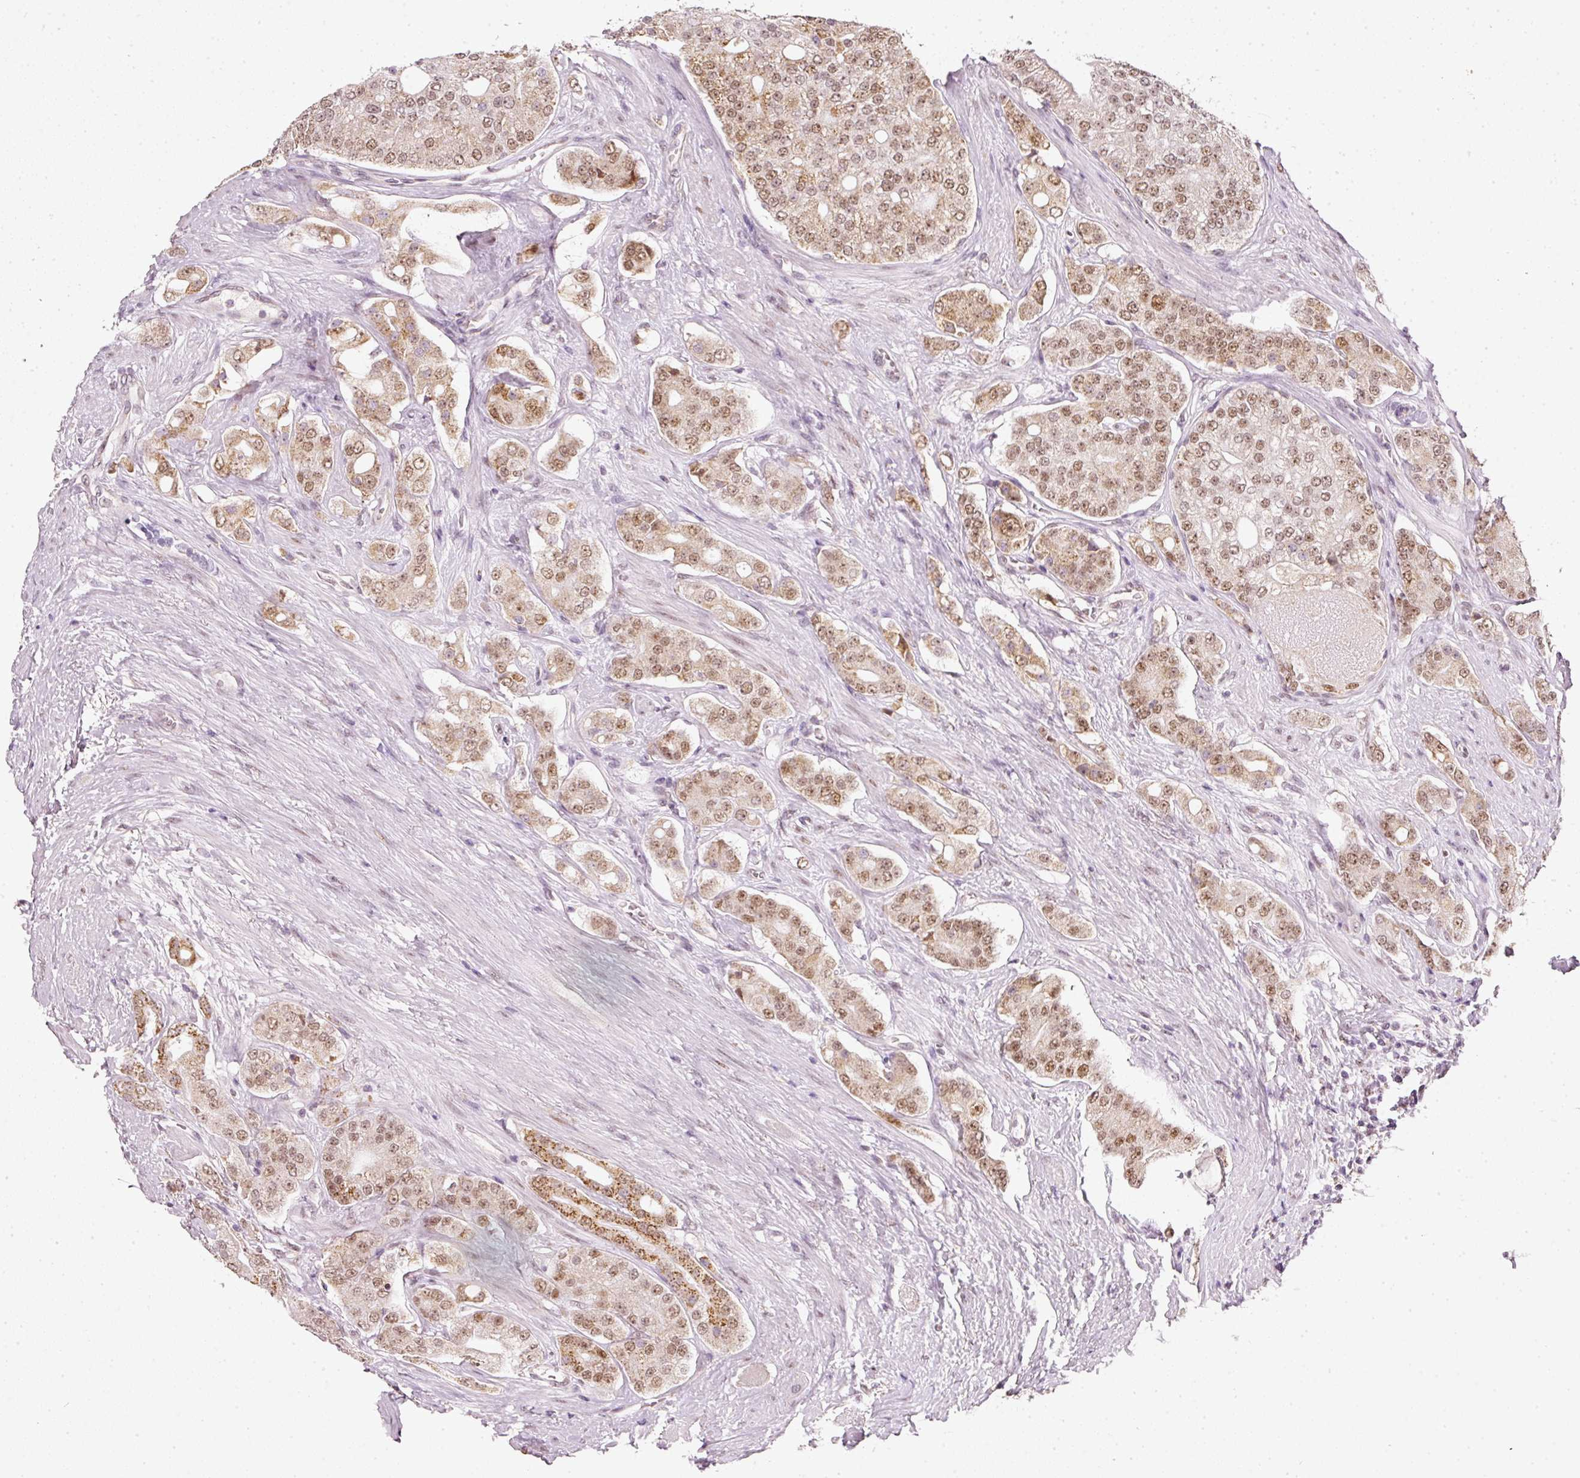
{"staining": {"intensity": "moderate", "quantity": ">75%", "location": "nuclear"}, "tissue": "prostate cancer", "cell_type": "Tumor cells", "image_type": "cancer", "snomed": [{"axis": "morphology", "description": "Adenocarcinoma, High grade"}, {"axis": "topography", "description": "Prostate"}], "caption": "This image demonstrates IHC staining of human high-grade adenocarcinoma (prostate), with medium moderate nuclear staining in about >75% of tumor cells.", "gene": "FSTL3", "patient": {"sex": "male", "age": 71}}